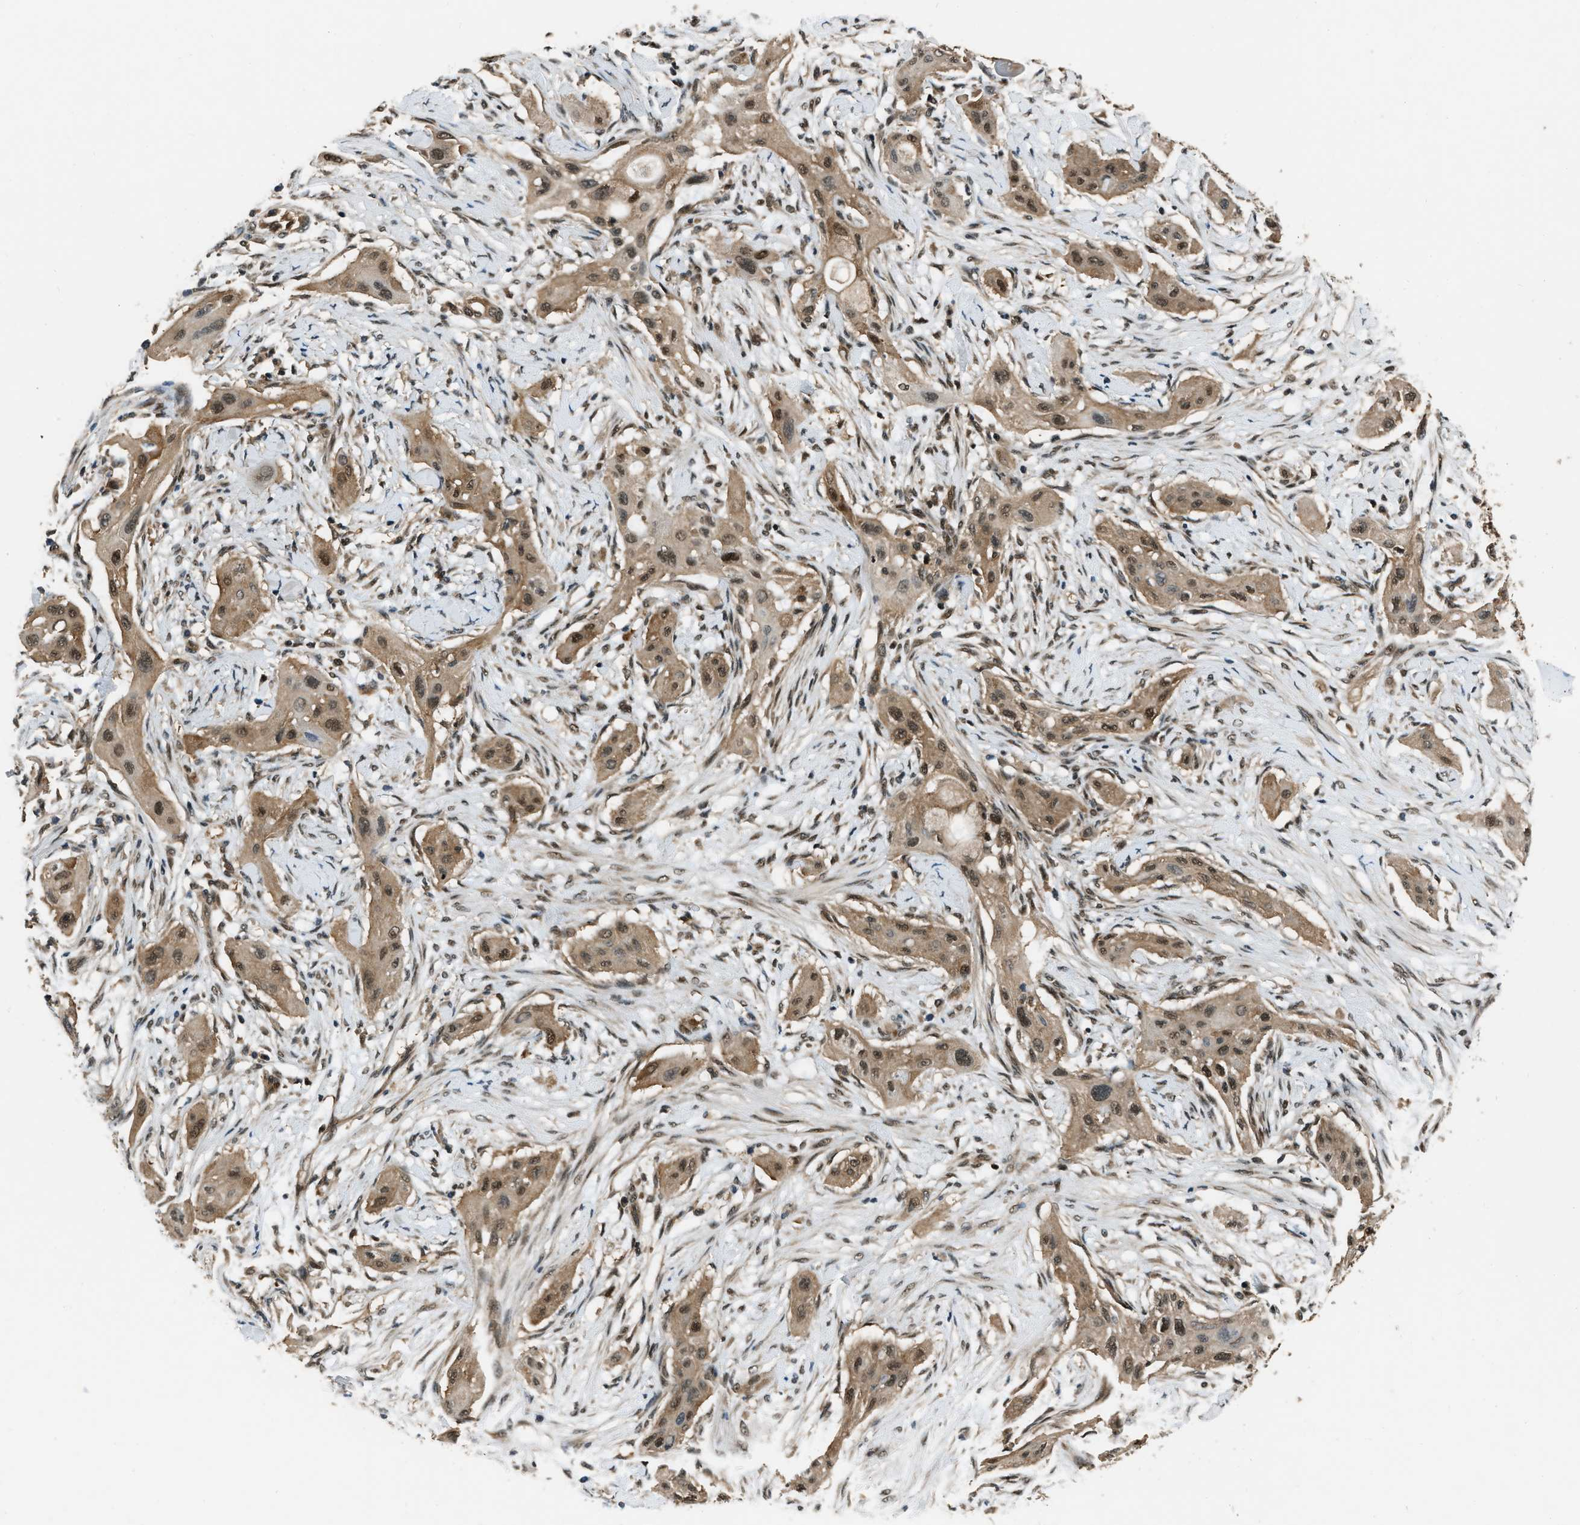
{"staining": {"intensity": "moderate", "quantity": ">75%", "location": "cytoplasmic/membranous,nuclear"}, "tissue": "lung cancer", "cell_type": "Tumor cells", "image_type": "cancer", "snomed": [{"axis": "morphology", "description": "Squamous cell carcinoma, NOS"}, {"axis": "topography", "description": "Lung"}], "caption": "Protein expression analysis of human lung cancer (squamous cell carcinoma) reveals moderate cytoplasmic/membranous and nuclear expression in about >75% of tumor cells. (DAB (3,3'-diaminobenzidine) IHC with brightfield microscopy, high magnification).", "gene": "NUDCD3", "patient": {"sex": "female", "age": 47}}